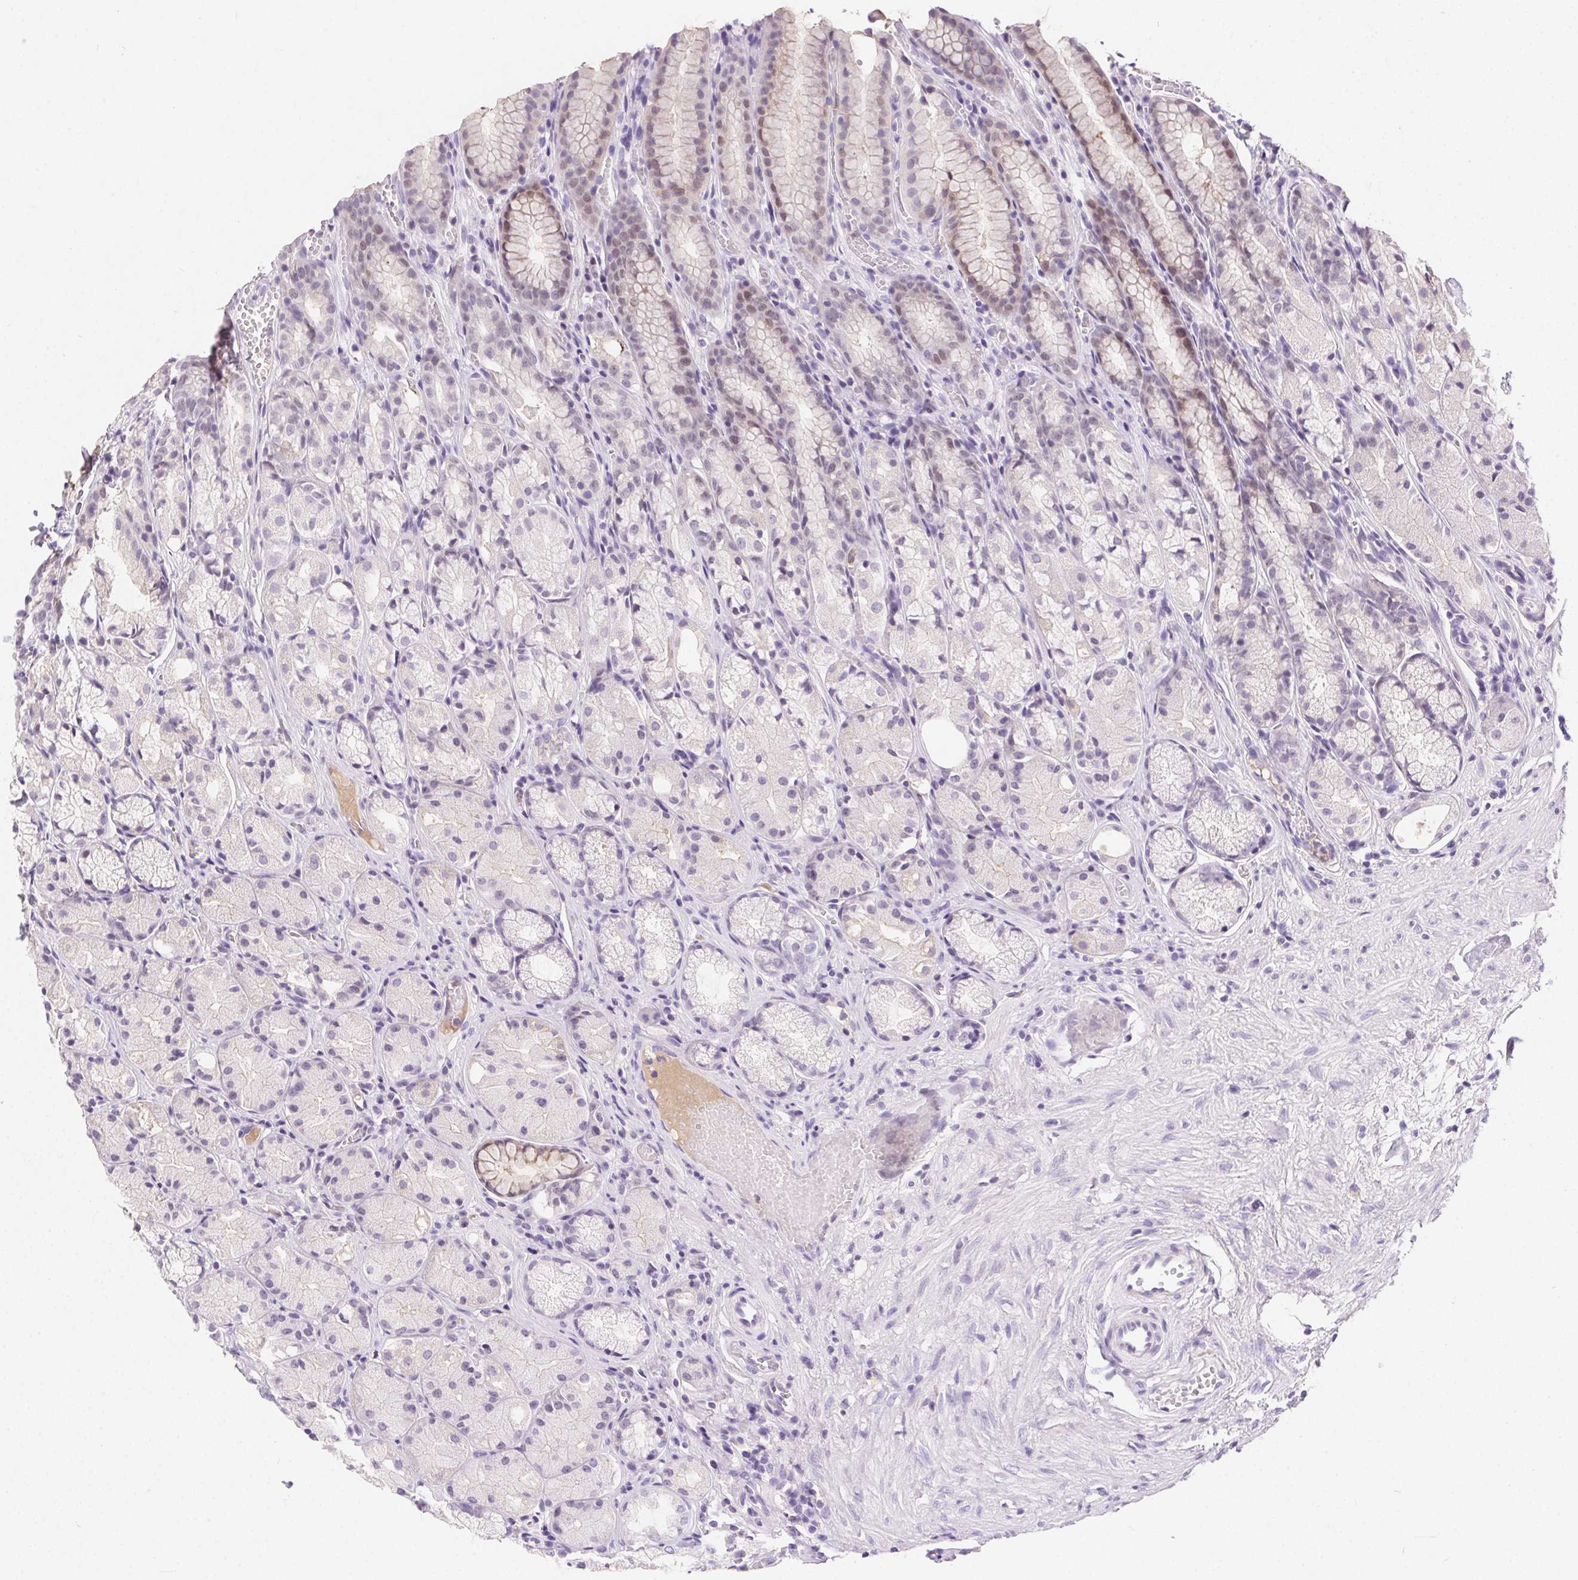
{"staining": {"intensity": "weak", "quantity": "<25%", "location": "cytoplasmic/membranous"}, "tissue": "stomach", "cell_type": "Glandular cells", "image_type": "normal", "snomed": [{"axis": "morphology", "description": "Normal tissue, NOS"}, {"axis": "topography", "description": "Stomach"}], "caption": "Immunohistochemistry (IHC) image of benign stomach: stomach stained with DAB (3,3'-diaminobenzidine) shows no significant protein expression in glandular cells. Brightfield microscopy of immunohistochemistry stained with DAB (brown) and hematoxylin (blue), captured at high magnification.", "gene": "SSTR4", "patient": {"sex": "male", "age": 70}}